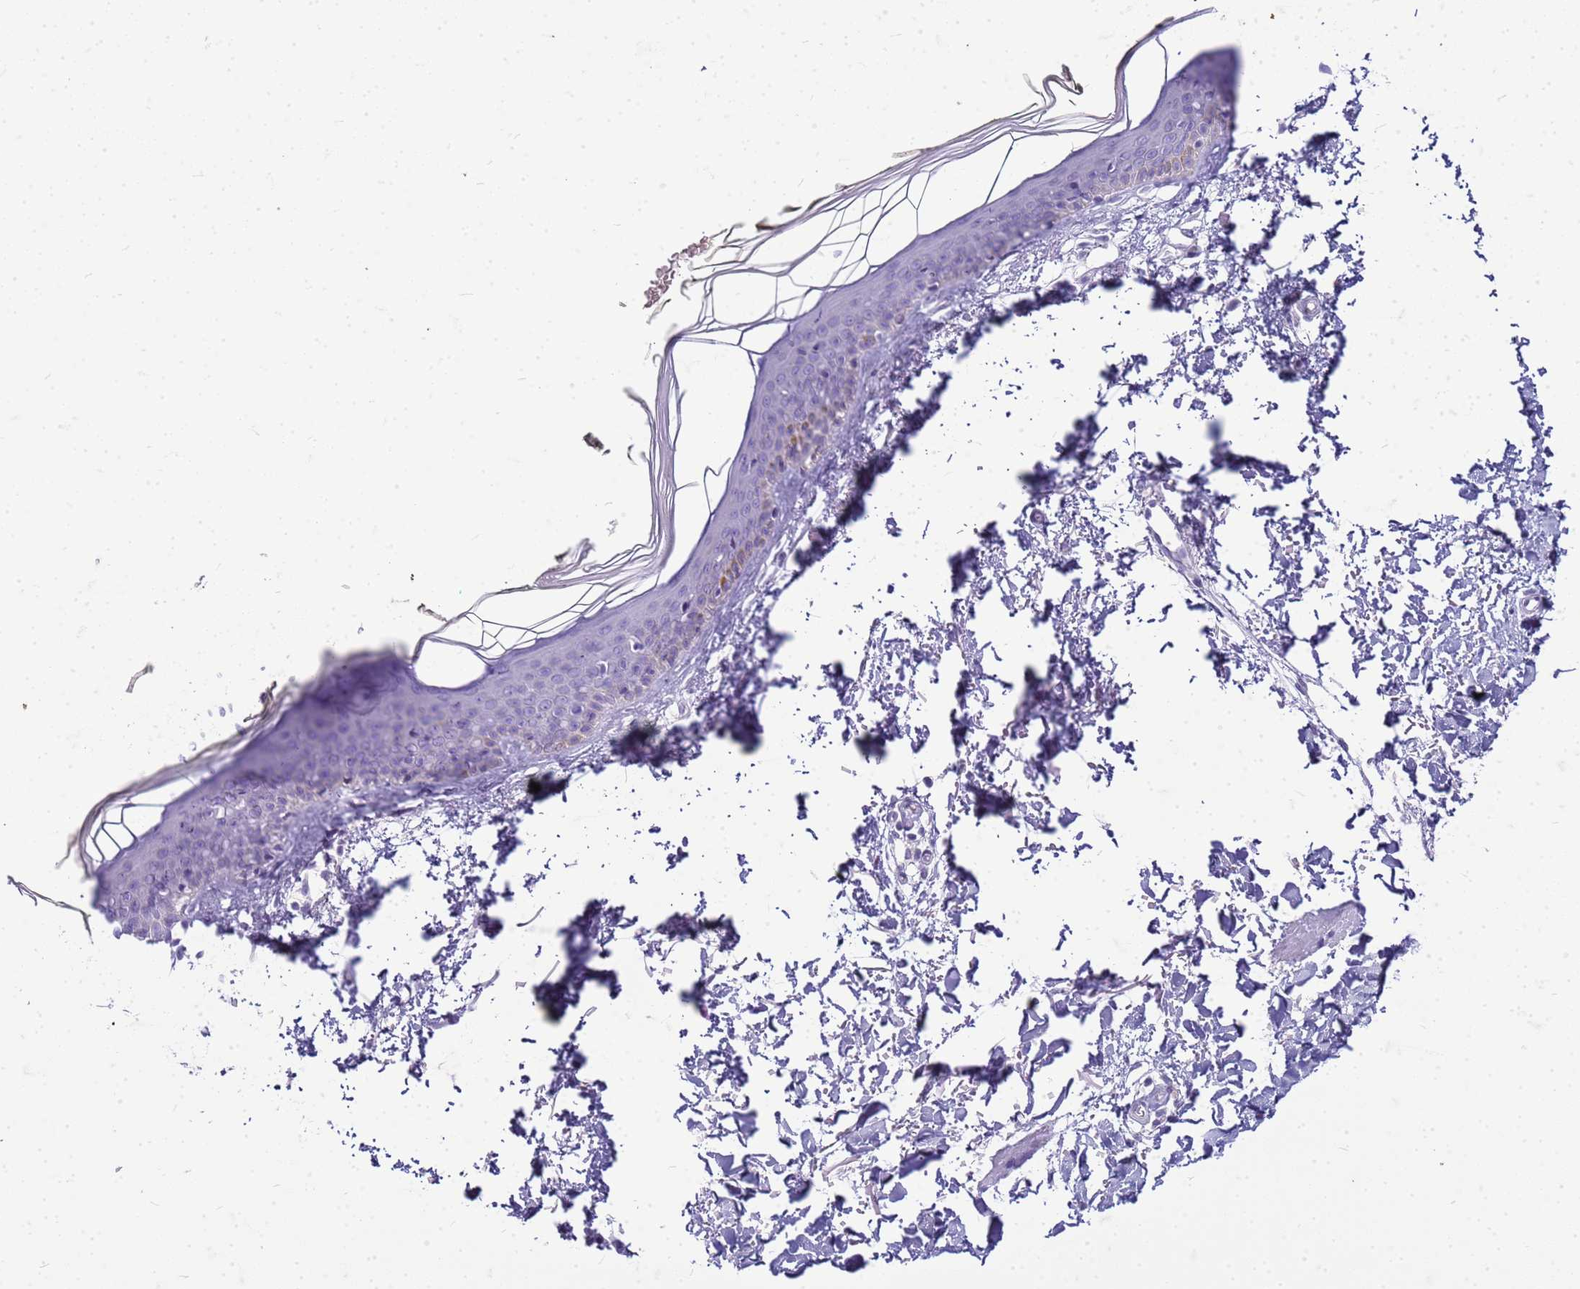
{"staining": {"intensity": "negative", "quantity": "none", "location": "none"}, "tissue": "skin", "cell_type": "Fibroblasts", "image_type": "normal", "snomed": [{"axis": "morphology", "description": "Normal tissue, NOS"}, {"axis": "topography", "description": "Skin"}], "caption": "This photomicrograph is of unremarkable skin stained with immunohistochemistry to label a protein in brown with the nuclei are counter-stained blue. There is no staining in fibroblasts.", "gene": "CFAP100", "patient": {"sex": "male", "age": 62}}